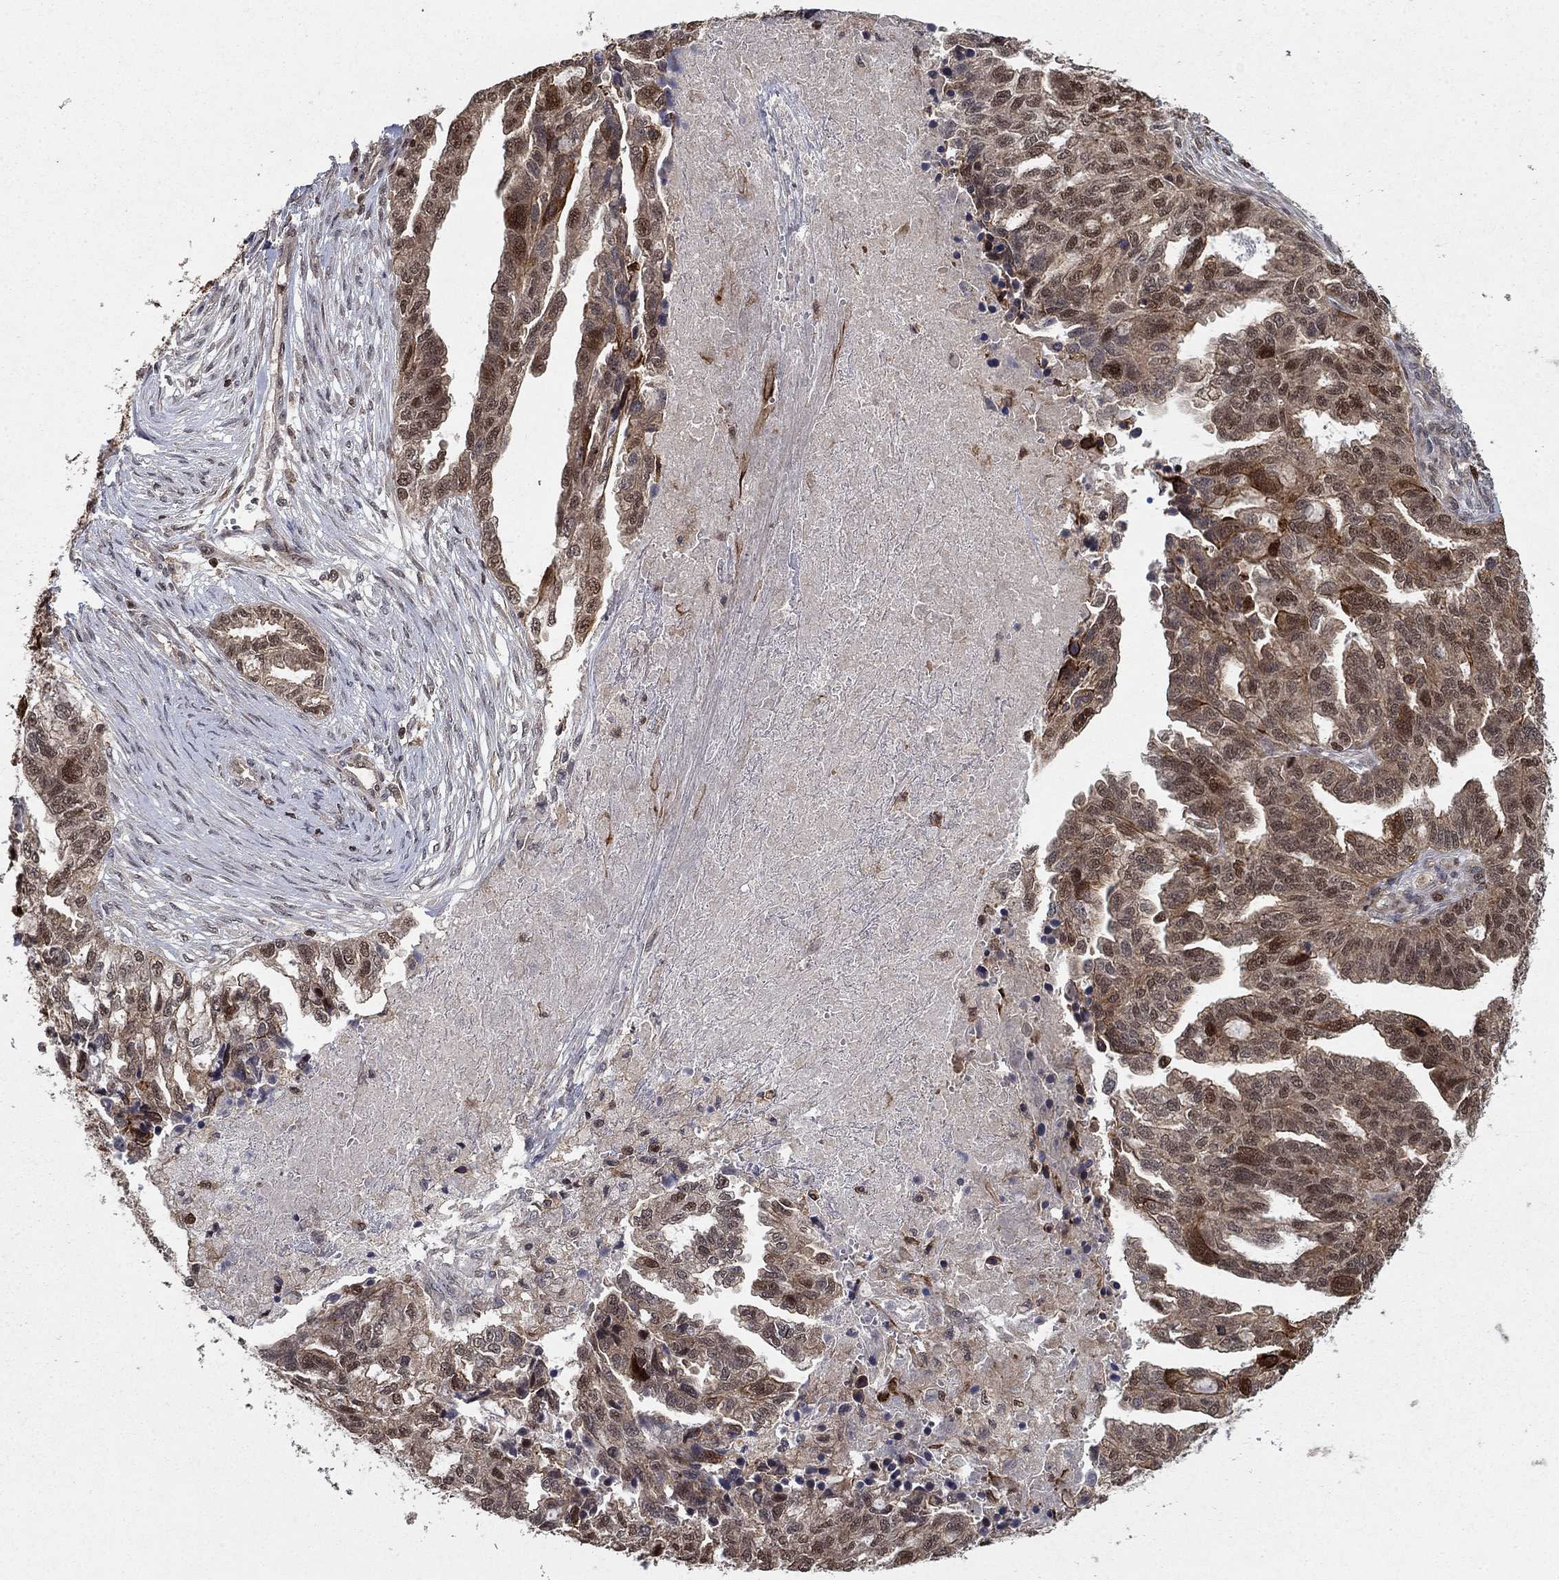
{"staining": {"intensity": "moderate", "quantity": "25%-75%", "location": "cytoplasmic/membranous,nuclear"}, "tissue": "ovarian cancer", "cell_type": "Tumor cells", "image_type": "cancer", "snomed": [{"axis": "morphology", "description": "Cystadenocarcinoma, serous, NOS"}, {"axis": "topography", "description": "Ovary"}], "caption": "The photomicrograph shows immunohistochemical staining of ovarian cancer. There is moderate cytoplasmic/membranous and nuclear positivity is appreciated in approximately 25%-75% of tumor cells. The staining was performed using DAB to visualize the protein expression in brown, while the nuclei were stained in blue with hematoxylin (Magnification: 20x).", "gene": "CCDC66", "patient": {"sex": "female", "age": 51}}